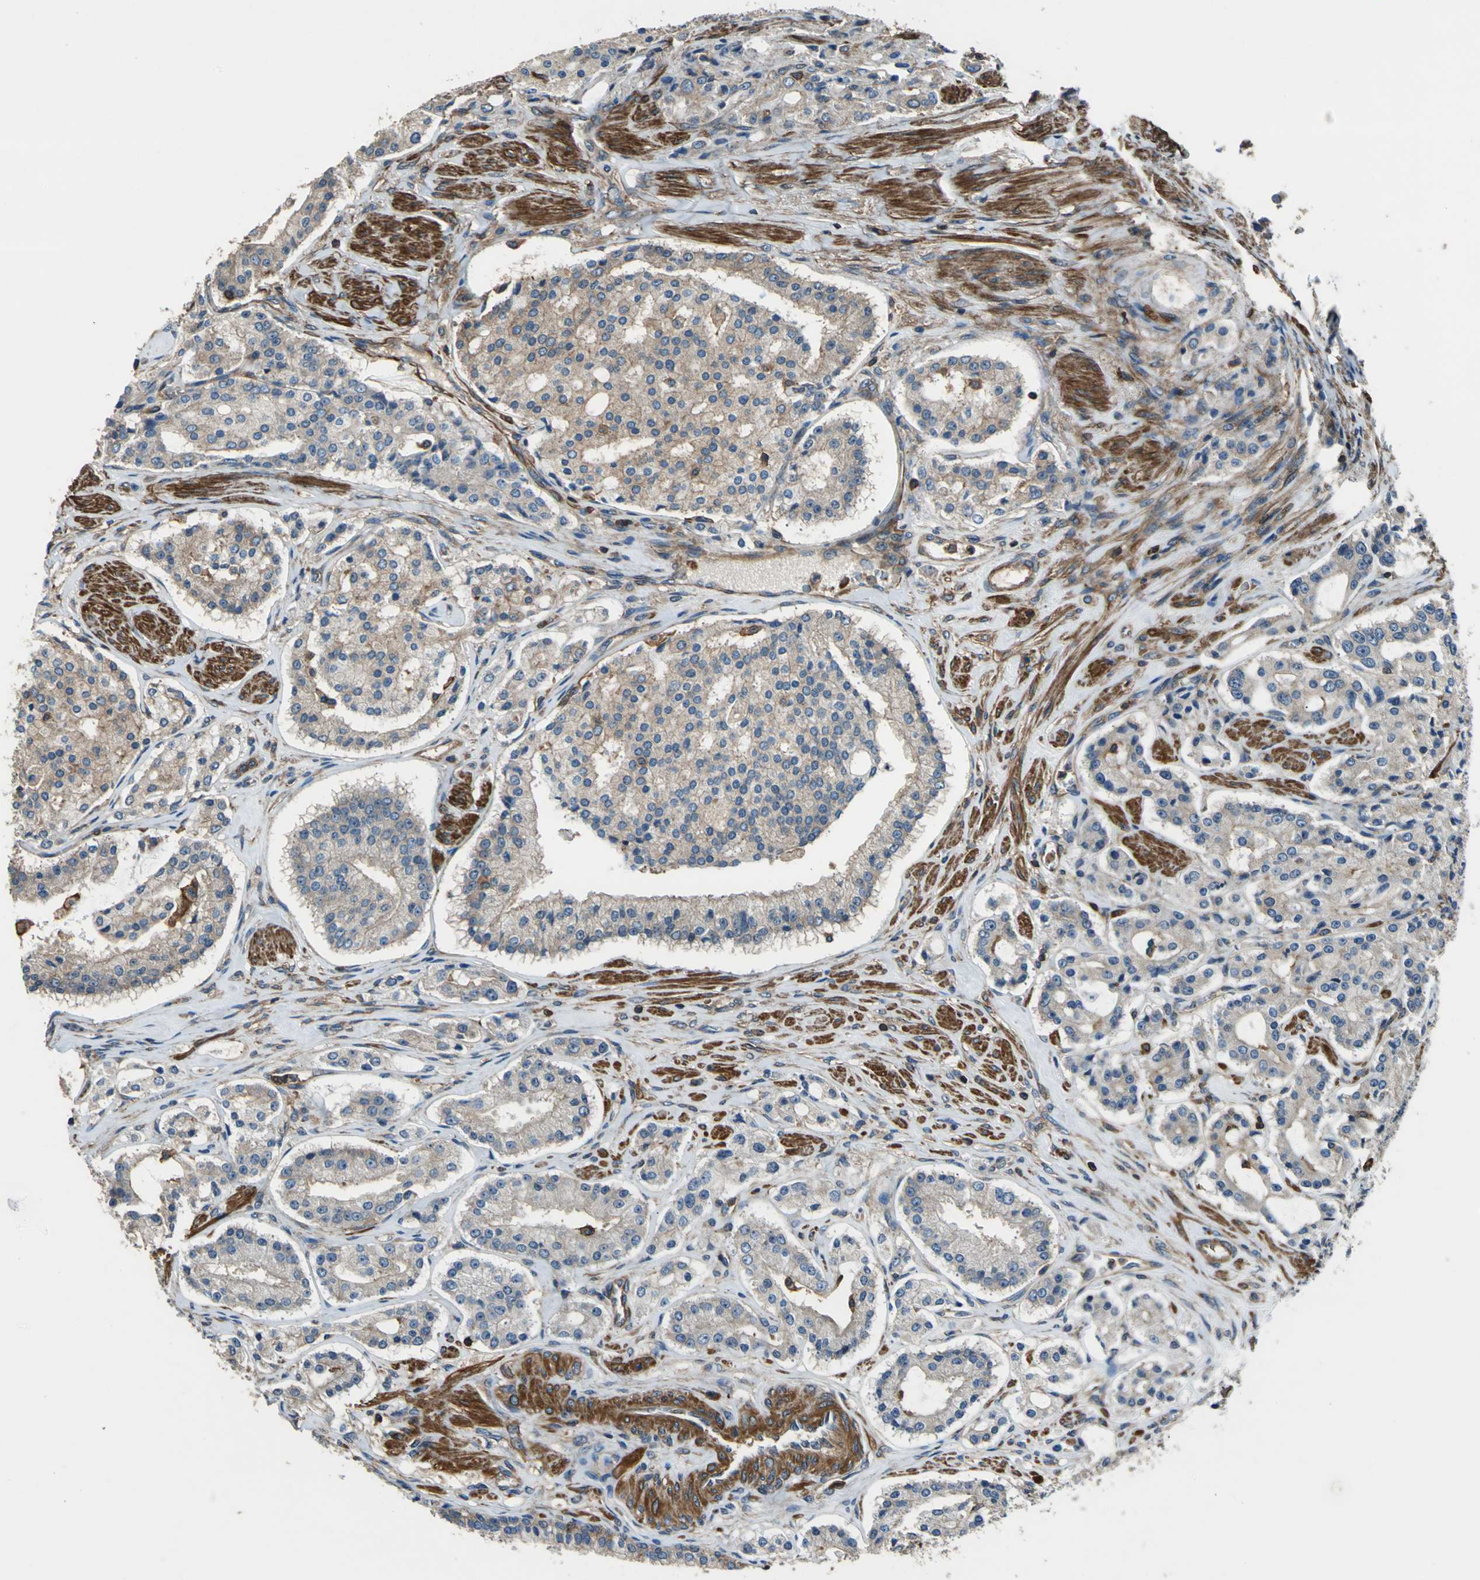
{"staining": {"intensity": "weak", "quantity": "25%-75%", "location": "cytoplasmic/membranous"}, "tissue": "prostate cancer", "cell_type": "Tumor cells", "image_type": "cancer", "snomed": [{"axis": "morphology", "description": "Adenocarcinoma, Medium grade"}, {"axis": "topography", "description": "Prostate"}], "caption": "Immunohistochemical staining of medium-grade adenocarcinoma (prostate) reveals weak cytoplasmic/membranous protein positivity in approximately 25%-75% of tumor cells.", "gene": "PARVA", "patient": {"sex": "male", "age": 72}}